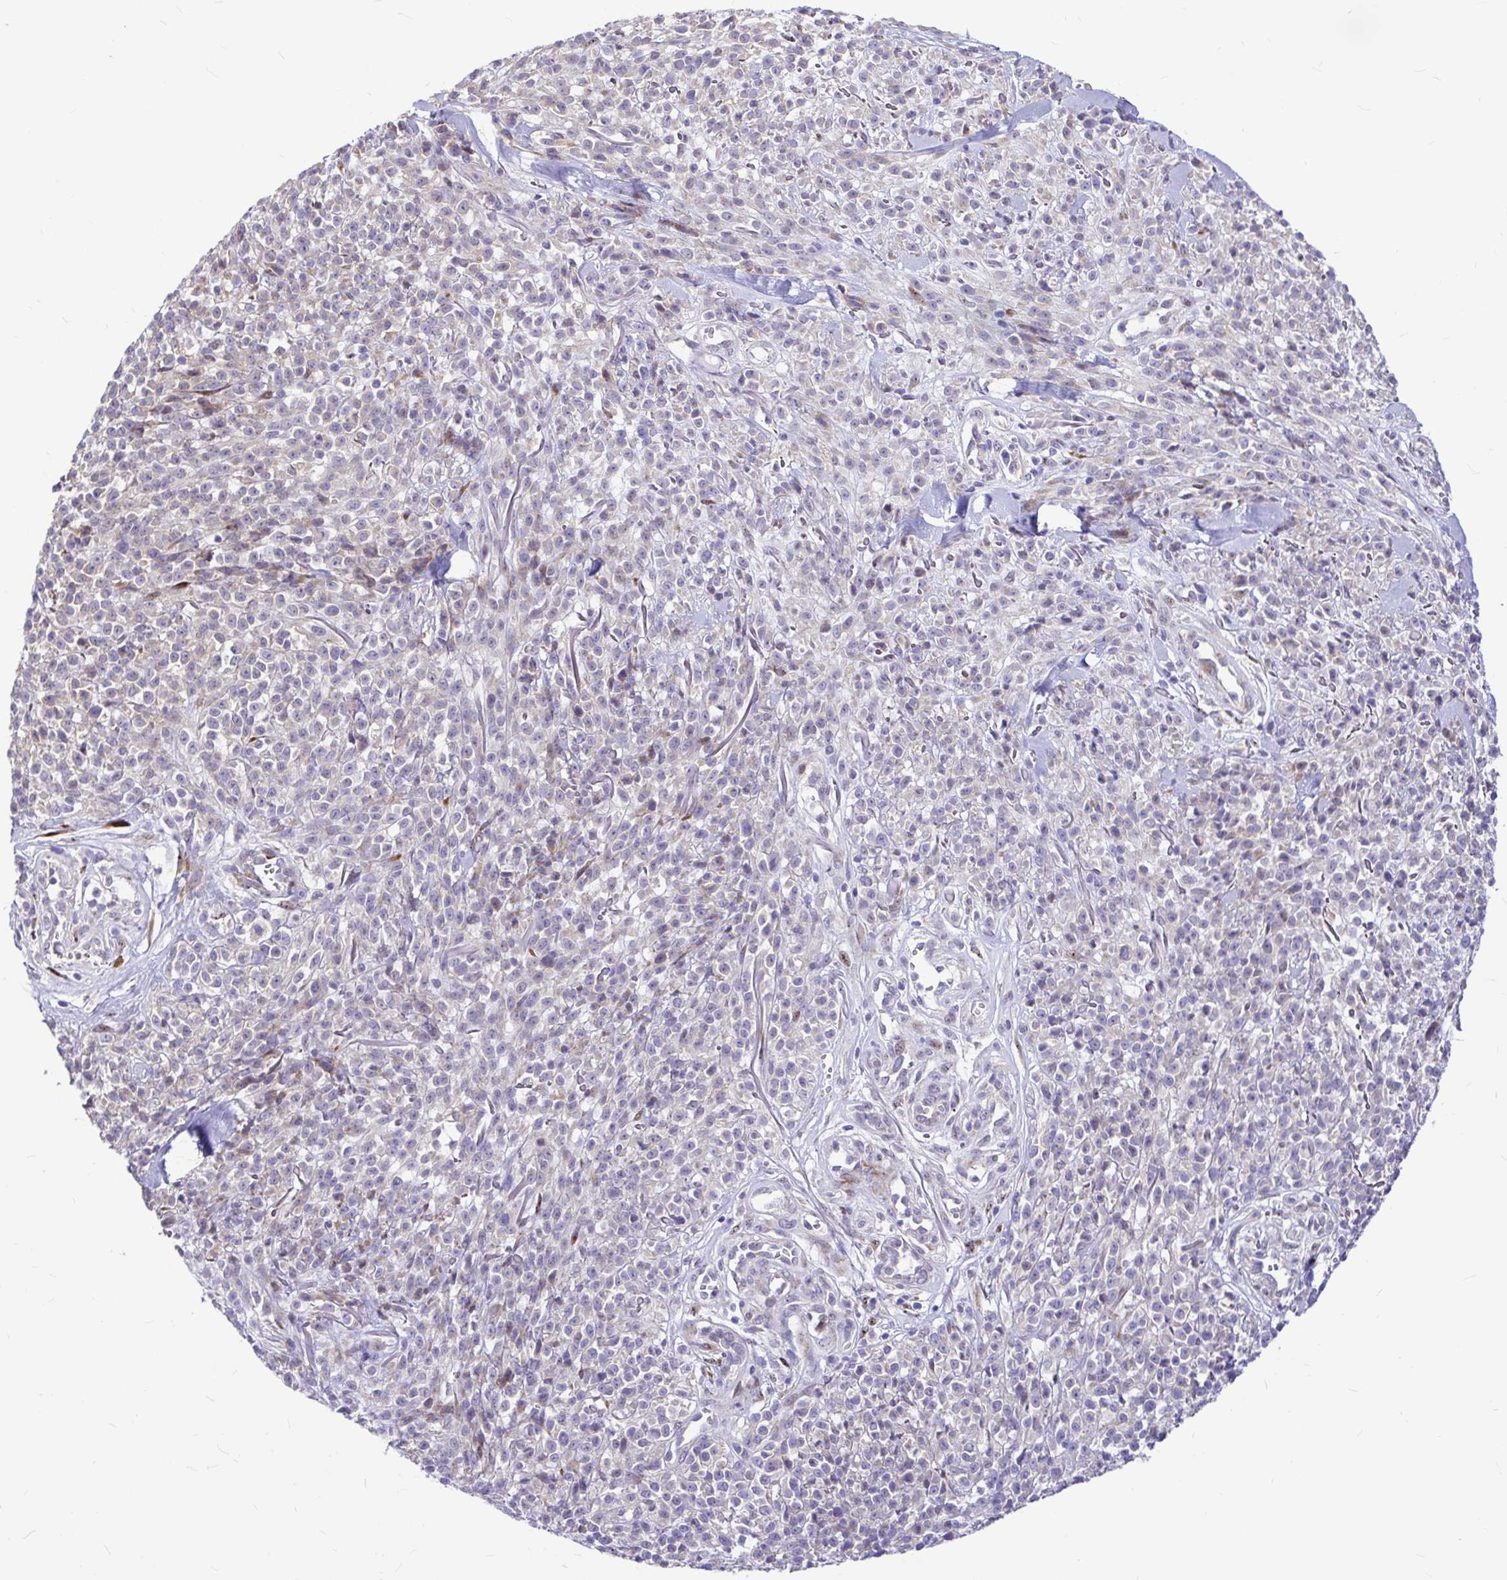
{"staining": {"intensity": "negative", "quantity": "none", "location": "none"}, "tissue": "melanoma", "cell_type": "Tumor cells", "image_type": "cancer", "snomed": [{"axis": "morphology", "description": "Malignant melanoma, NOS"}, {"axis": "topography", "description": "Skin"}, {"axis": "topography", "description": "Skin of trunk"}], "caption": "Human melanoma stained for a protein using immunohistochemistry shows no staining in tumor cells.", "gene": "GABBR2", "patient": {"sex": "male", "age": 74}}